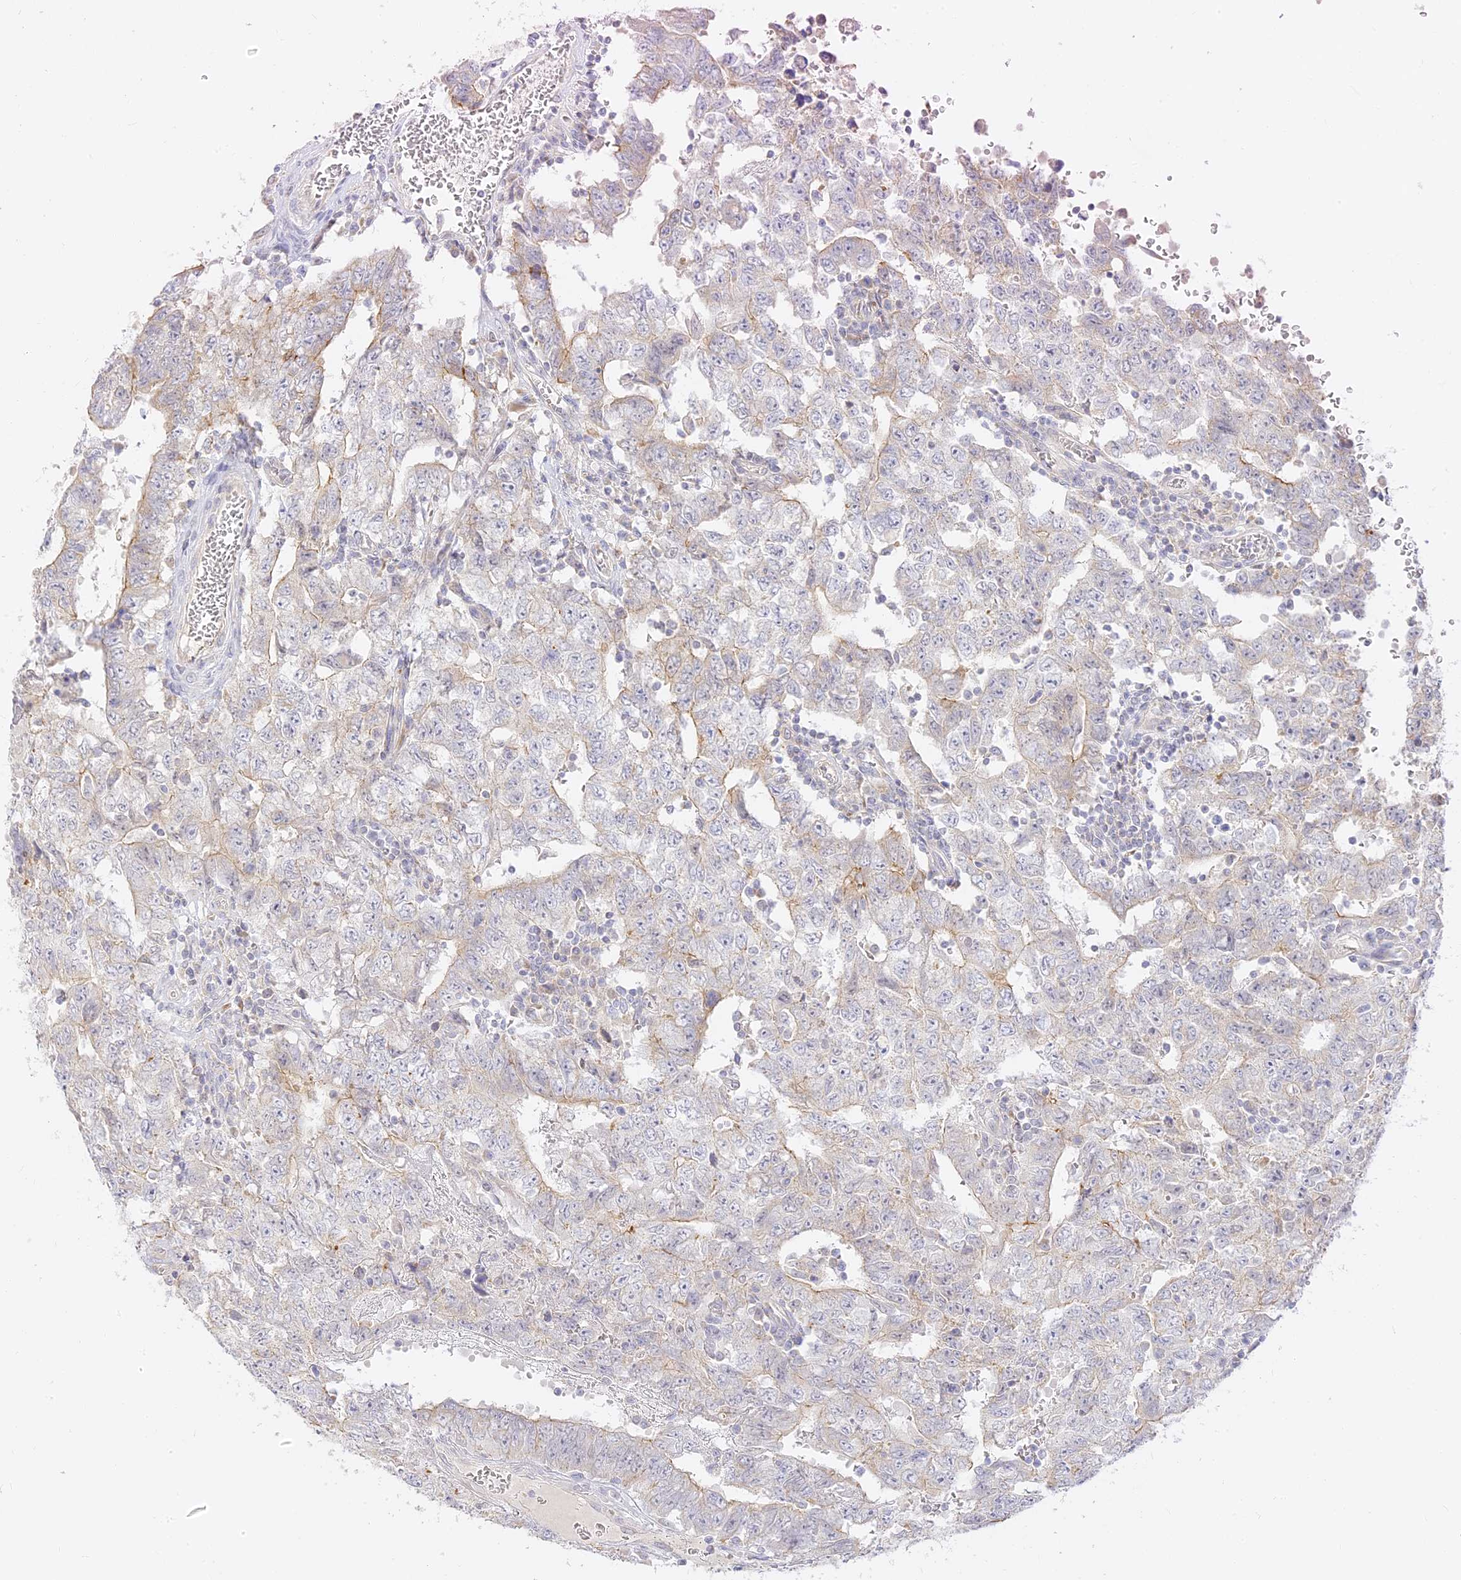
{"staining": {"intensity": "weak", "quantity": "<25%", "location": "cytoplasmic/membranous"}, "tissue": "testis cancer", "cell_type": "Tumor cells", "image_type": "cancer", "snomed": [{"axis": "morphology", "description": "Carcinoma, Embryonal, NOS"}, {"axis": "topography", "description": "Testis"}], "caption": "The micrograph demonstrates no staining of tumor cells in testis cancer. (DAB immunohistochemistry (IHC) visualized using brightfield microscopy, high magnification).", "gene": "LRRC15", "patient": {"sex": "male", "age": 26}}